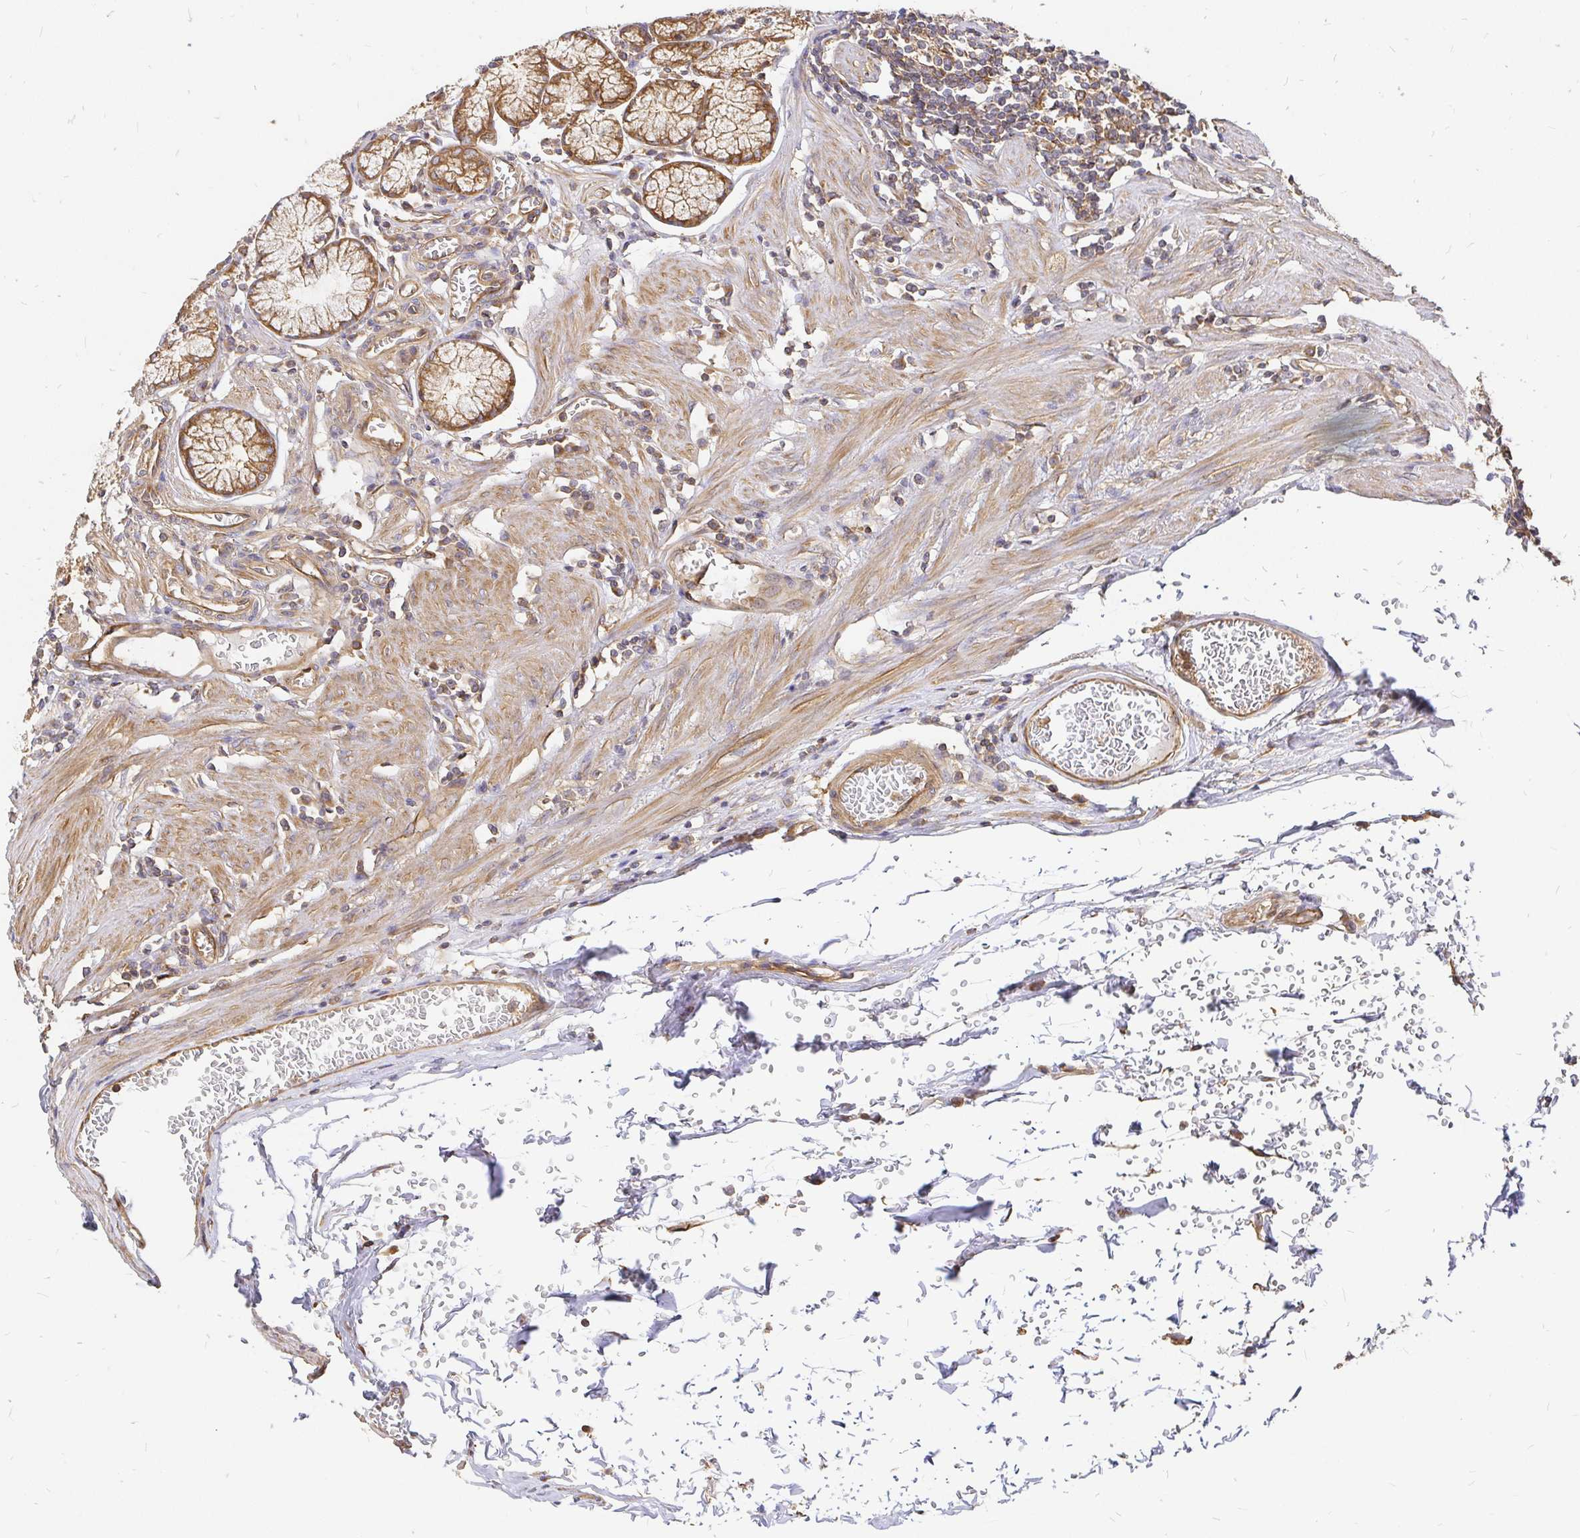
{"staining": {"intensity": "moderate", "quantity": ">75%", "location": "cytoplasmic/membranous"}, "tissue": "stomach", "cell_type": "Glandular cells", "image_type": "normal", "snomed": [{"axis": "morphology", "description": "Normal tissue, NOS"}, {"axis": "topography", "description": "Stomach"}], "caption": "Brown immunohistochemical staining in benign stomach shows moderate cytoplasmic/membranous staining in about >75% of glandular cells.", "gene": "KIF5B", "patient": {"sex": "male", "age": 55}}